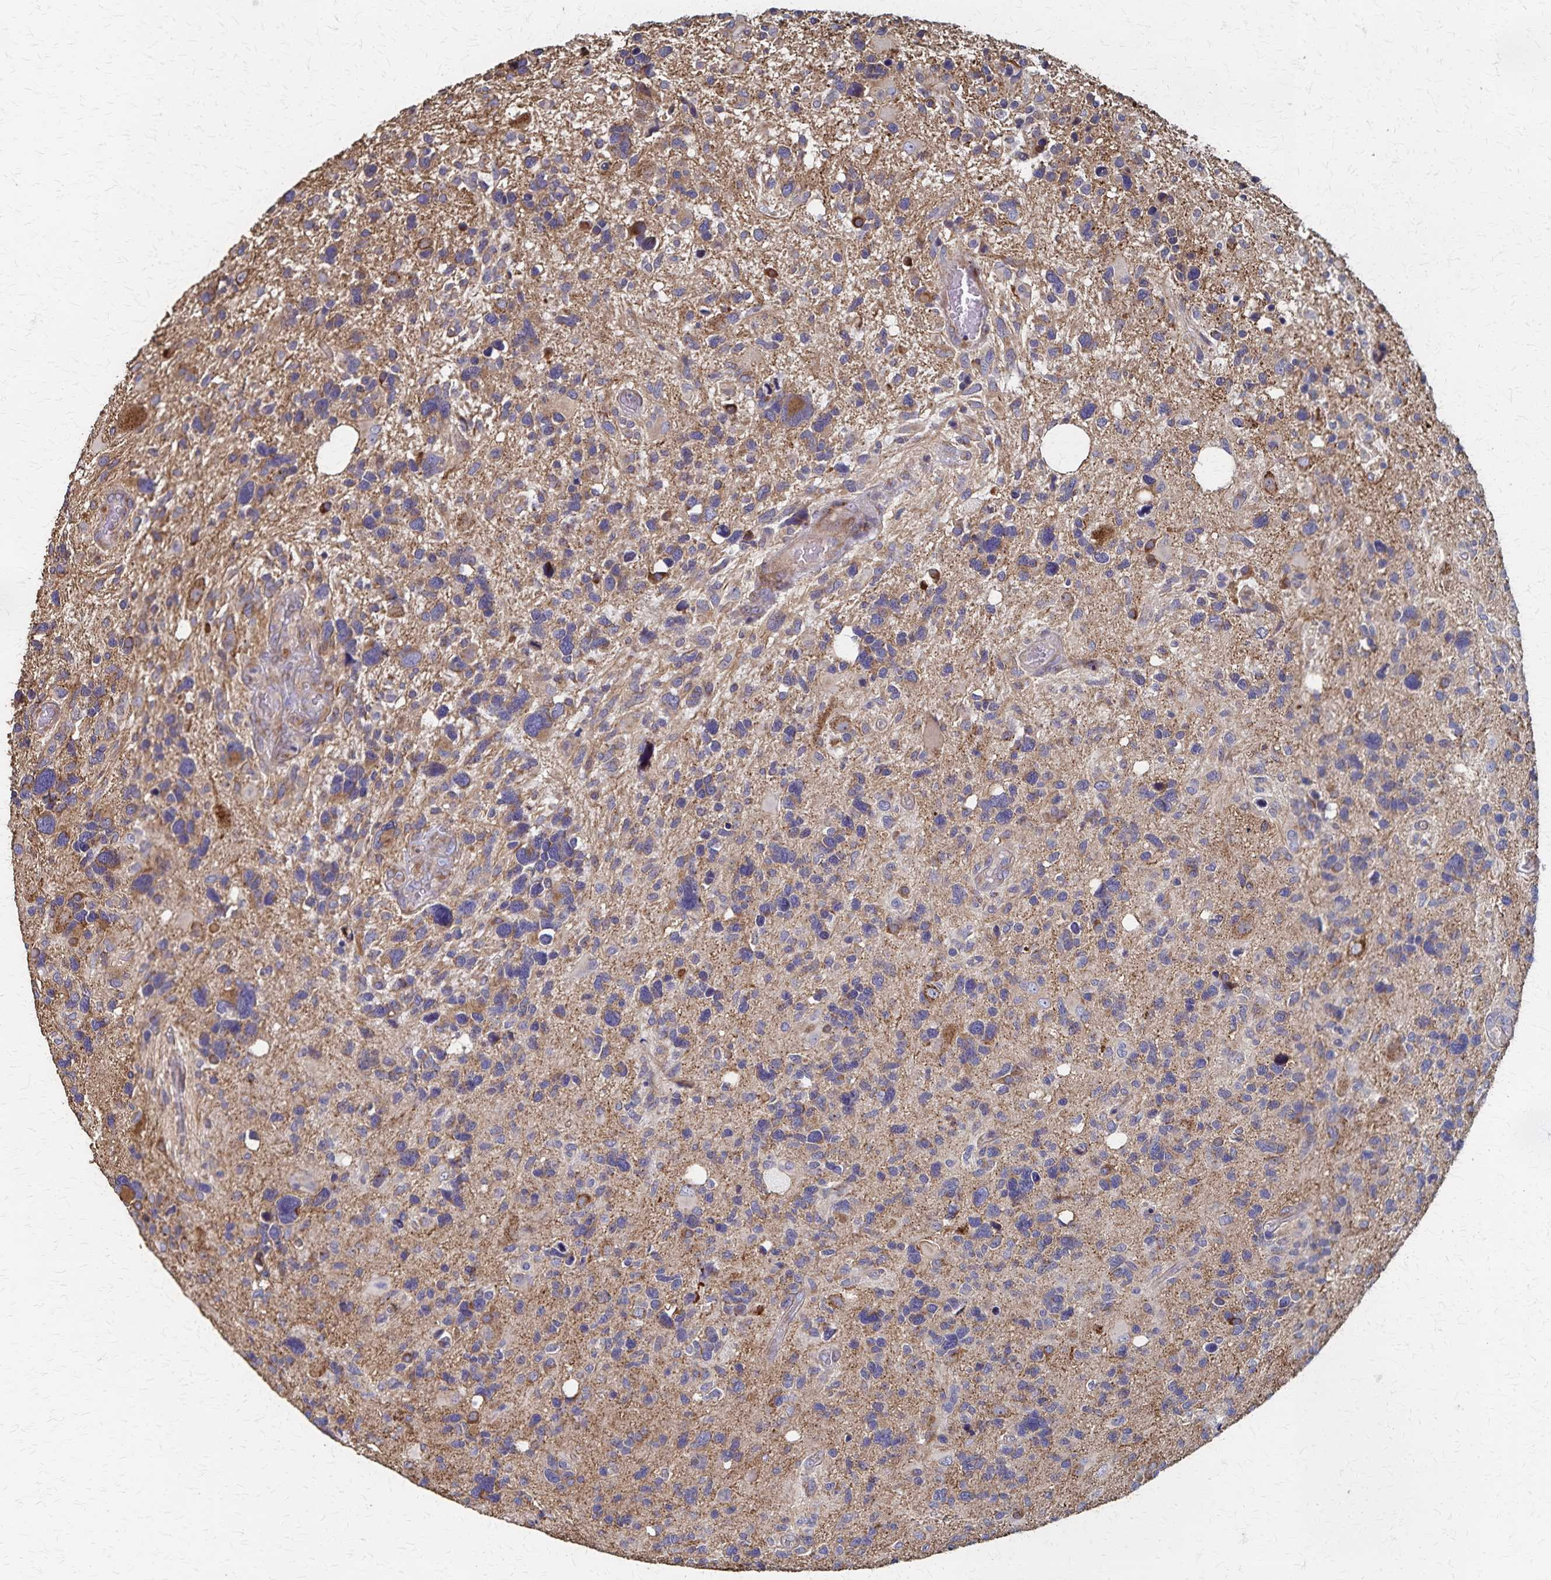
{"staining": {"intensity": "moderate", "quantity": "<25%", "location": "cytoplasmic/membranous"}, "tissue": "glioma", "cell_type": "Tumor cells", "image_type": "cancer", "snomed": [{"axis": "morphology", "description": "Glioma, malignant, High grade"}, {"axis": "topography", "description": "Brain"}], "caption": "This is an image of immunohistochemistry staining of malignant high-grade glioma, which shows moderate expression in the cytoplasmic/membranous of tumor cells.", "gene": "PGAP2", "patient": {"sex": "male", "age": 49}}